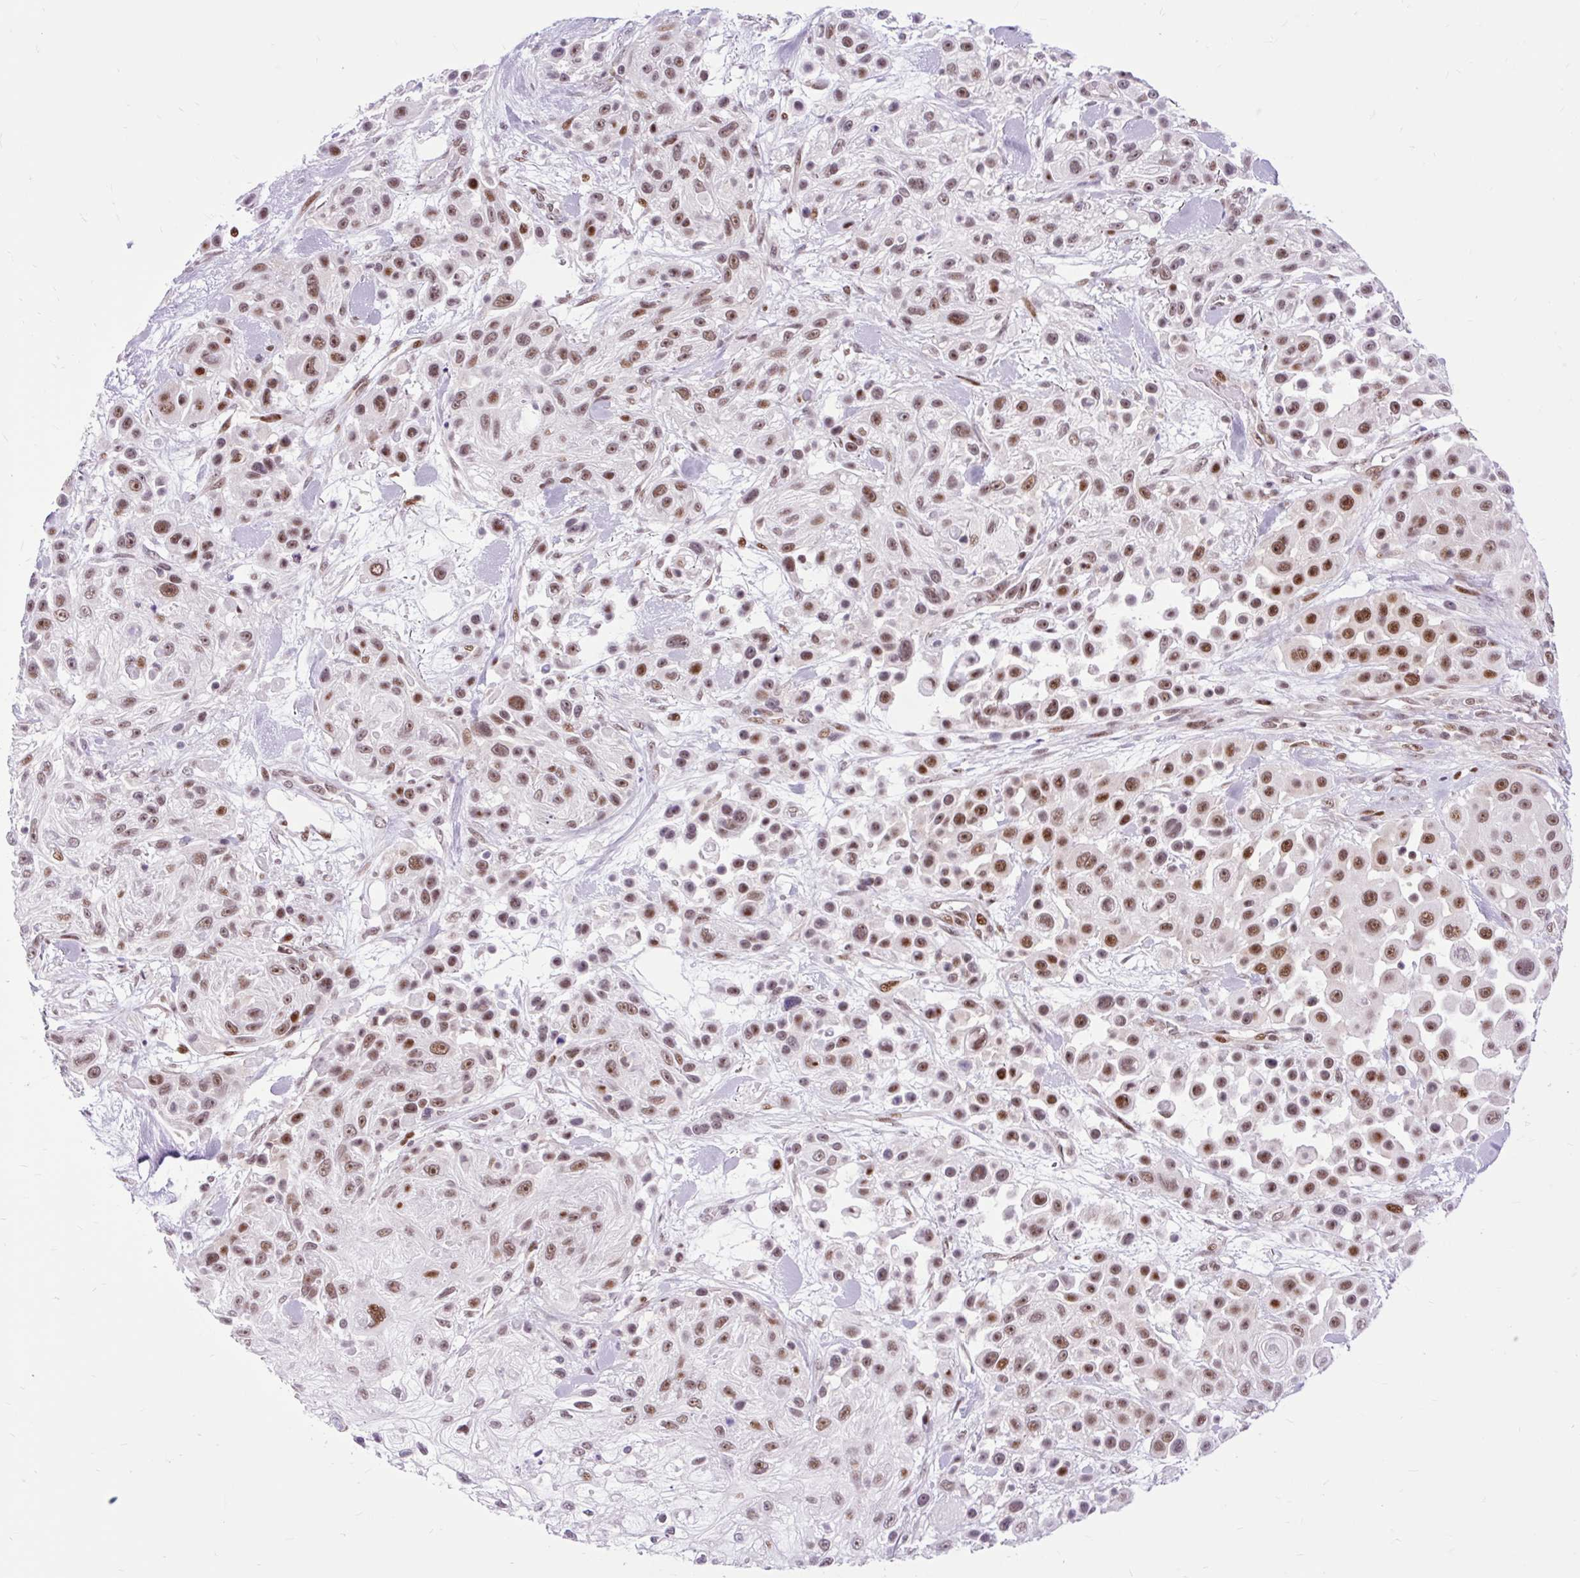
{"staining": {"intensity": "moderate", "quantity": "25%-75%", "location": "nuclear"}, "tissue": "skin cancer", "cell_type": "Tumor cells", "image_type": "cancer", "snomed": [{"axis": "morphology", "description": "Squamous cell carcinoma, NOS"}, {"axis": "topography", "description": "Skin"}], "caption": "A high-resolution histopathology image shows immunohistochemistry (IHC) staining of squamous cell carcinoma (skin), which demonstrates moderate nuclear expression in about 25%-75% of tumor cells. (IHC, brightfield microscopy, high magnification).", "gene": "CLK2", "patient": {"sex": "male", "age": 67}}